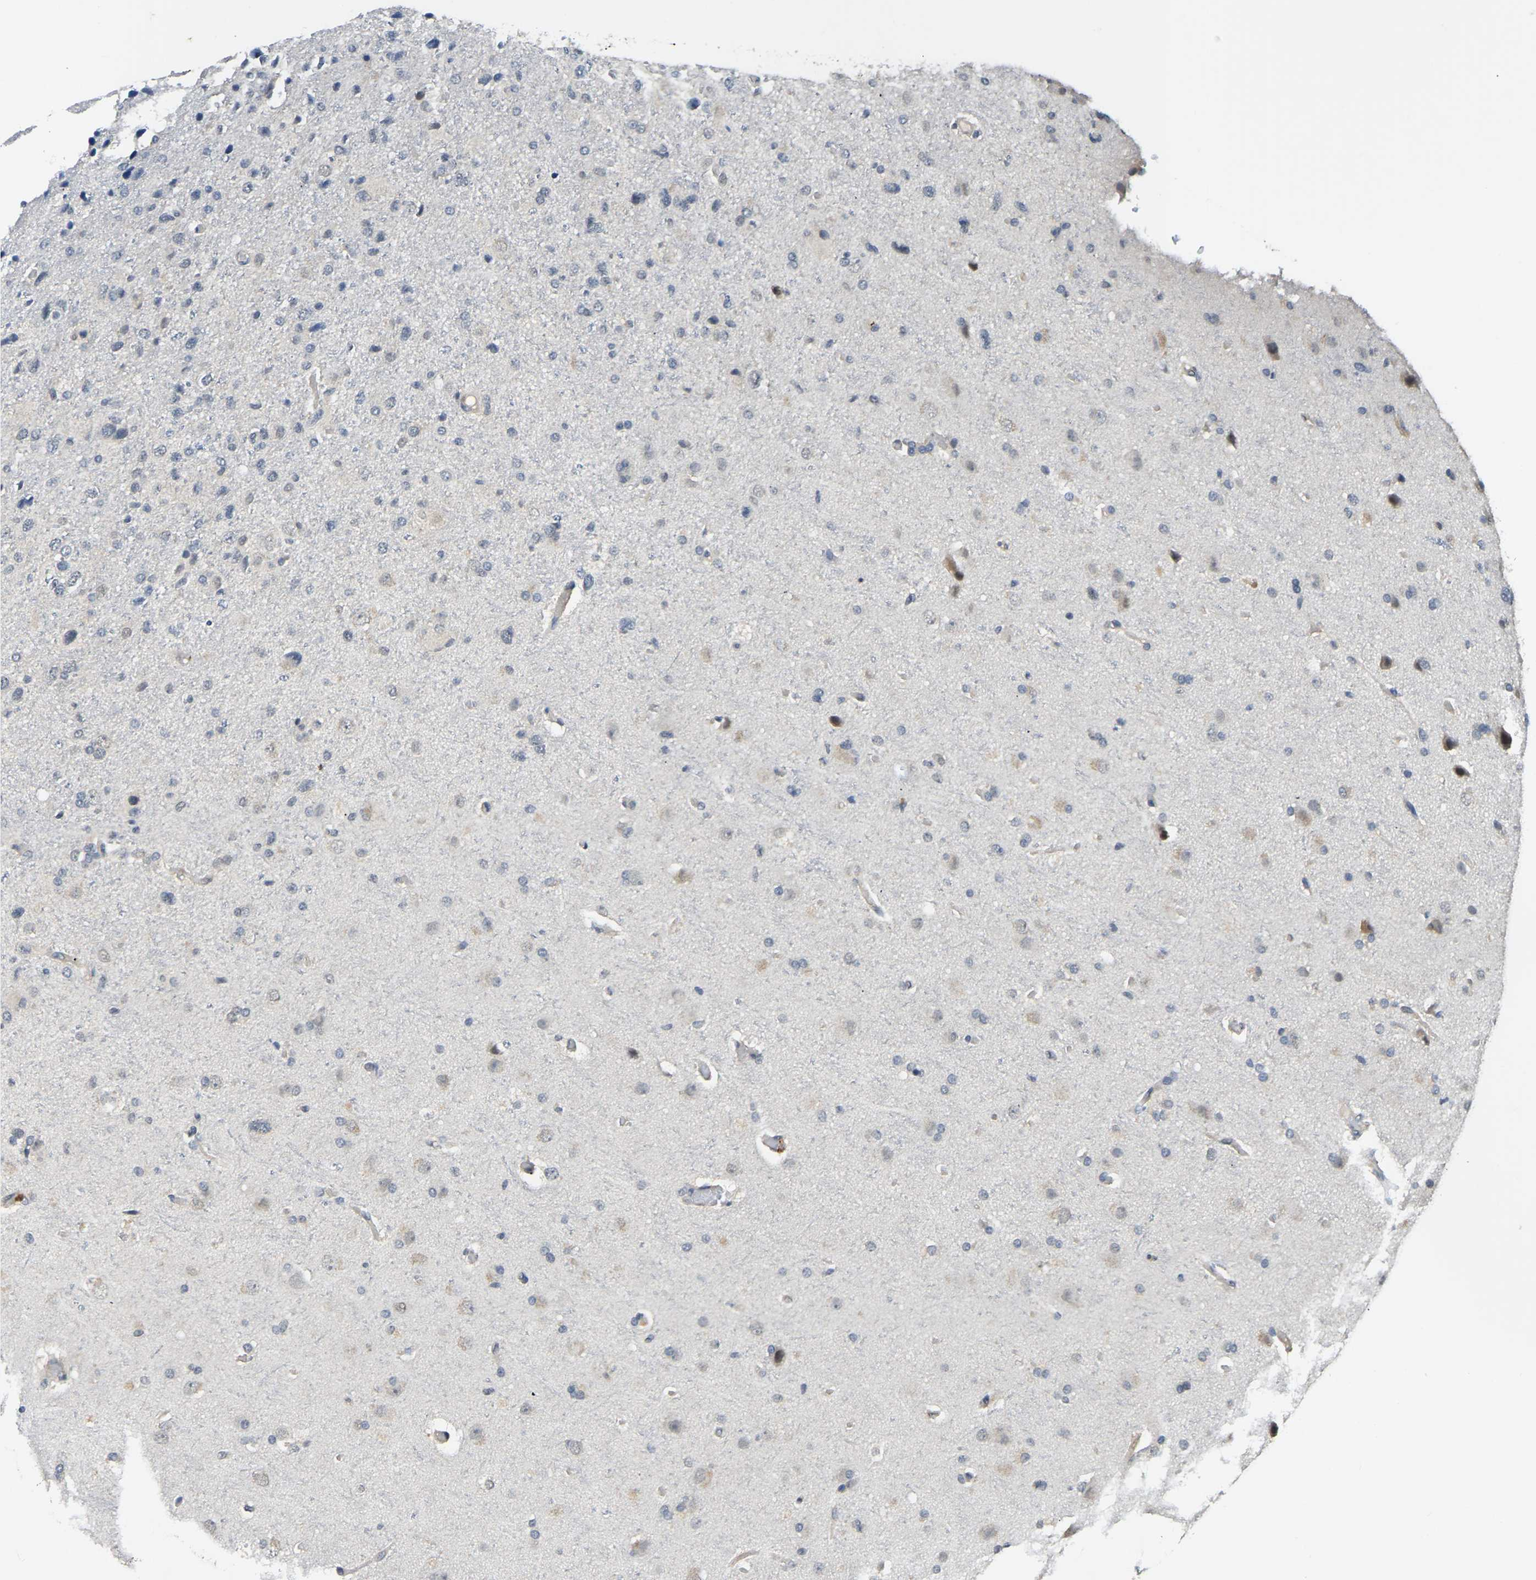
{"staining": {"intensity": "weak", "quantity": "<25%", "location": "cytoplasmic/membranous"}, "tissue": "glioma", "cell_type": "Tumor cells", "image_type": "cancer", "snomed": [{"axis": "morphology", "description": "Glioma, malignant, High grade"}, {"axis": "topography", "description": "Brain"}], "caption": "High-grade glioma (malignant) stained for a protein using immunohistochemistry (IHC) exhibits no positivity tumor cells.", "gene": "AHNAK", "patient": {"sex": "female", "age": 58}}